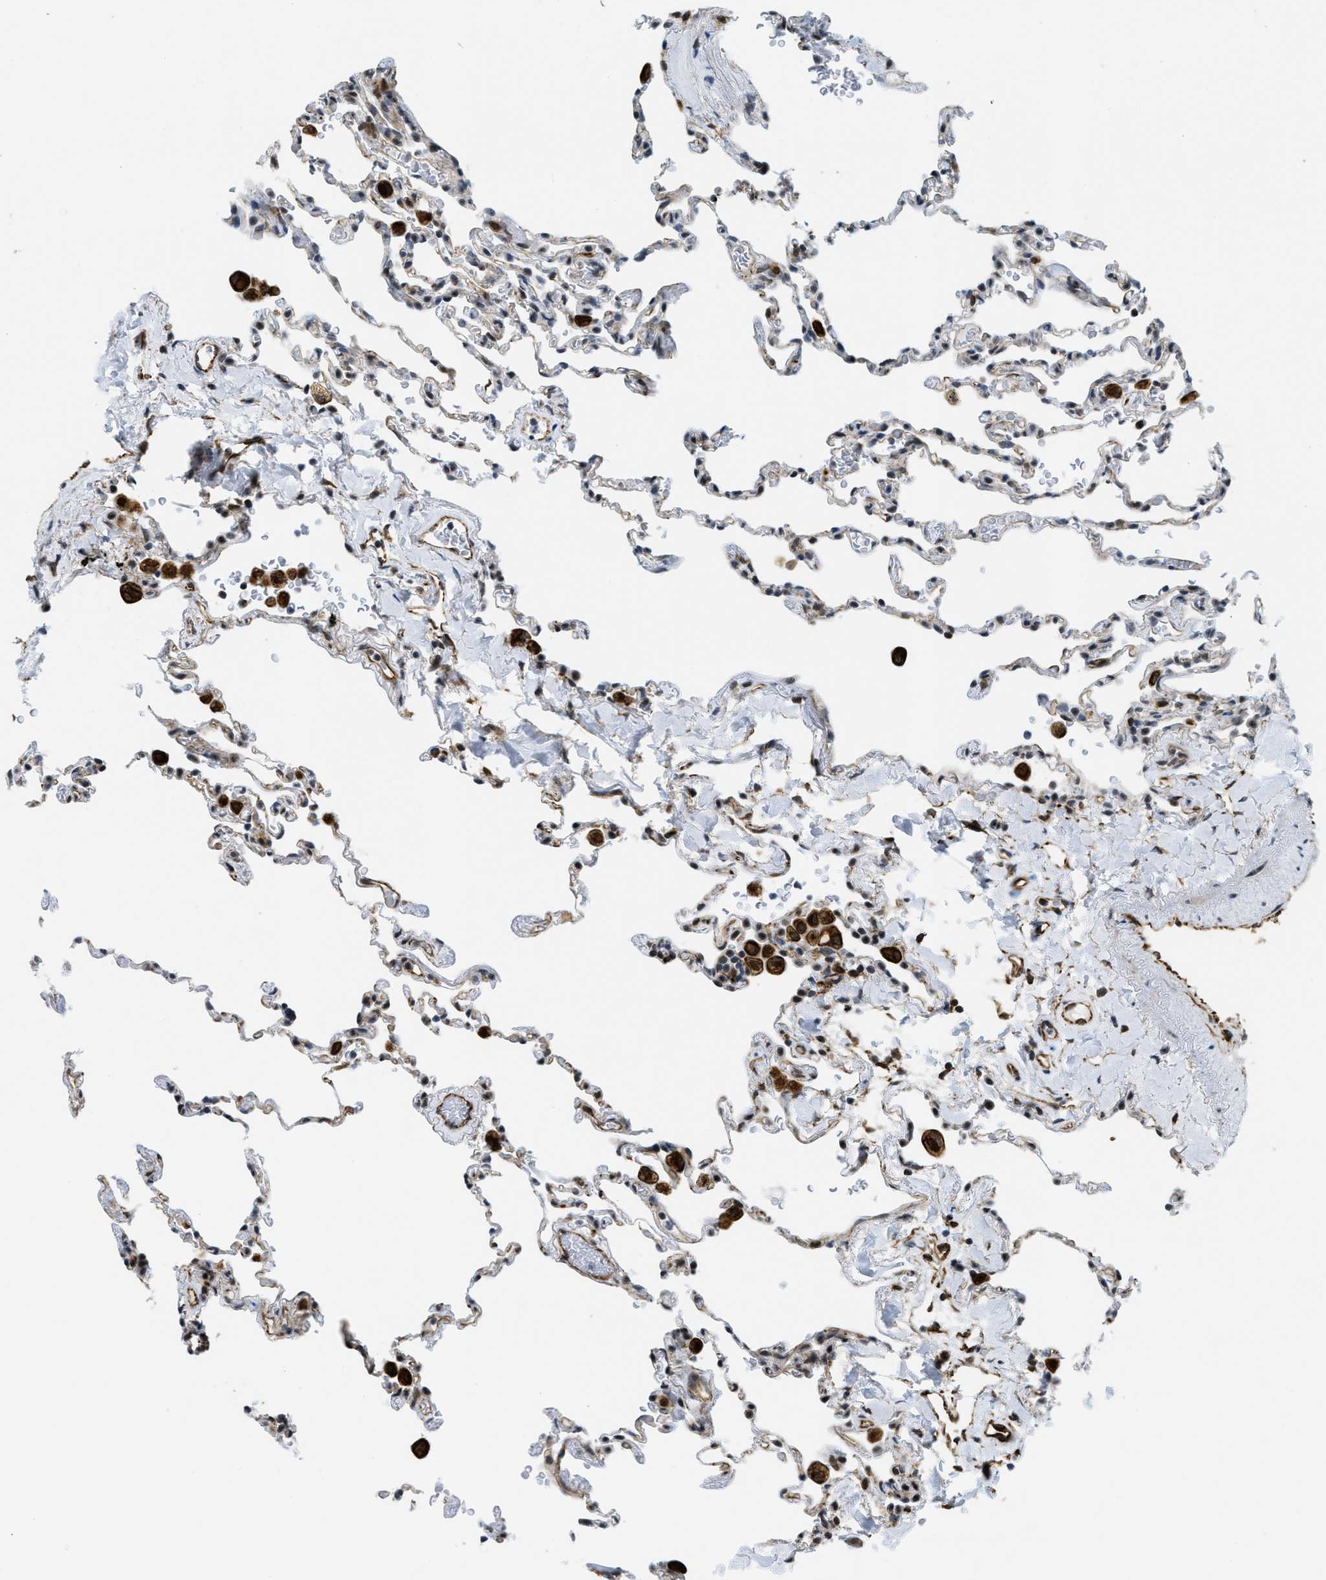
{"staining": {"intensity": "weak", "quantity": "25%-75%", "location": "nuclear"}, "tissue": "lung", "cell_type": "Alveolar cells", "image_type": "normal", "snomed": [{"axis": "morphology", "description": "Normal tissue, NOS"}, {"axis": "topography", "description": "Lung"}], "caption": "Weak nuclear expression is identified in about 25%-75% of alveolar cells in normal lung.", "gene": "LRRC8B", "patient": {"sex": "male", "age": 59}}